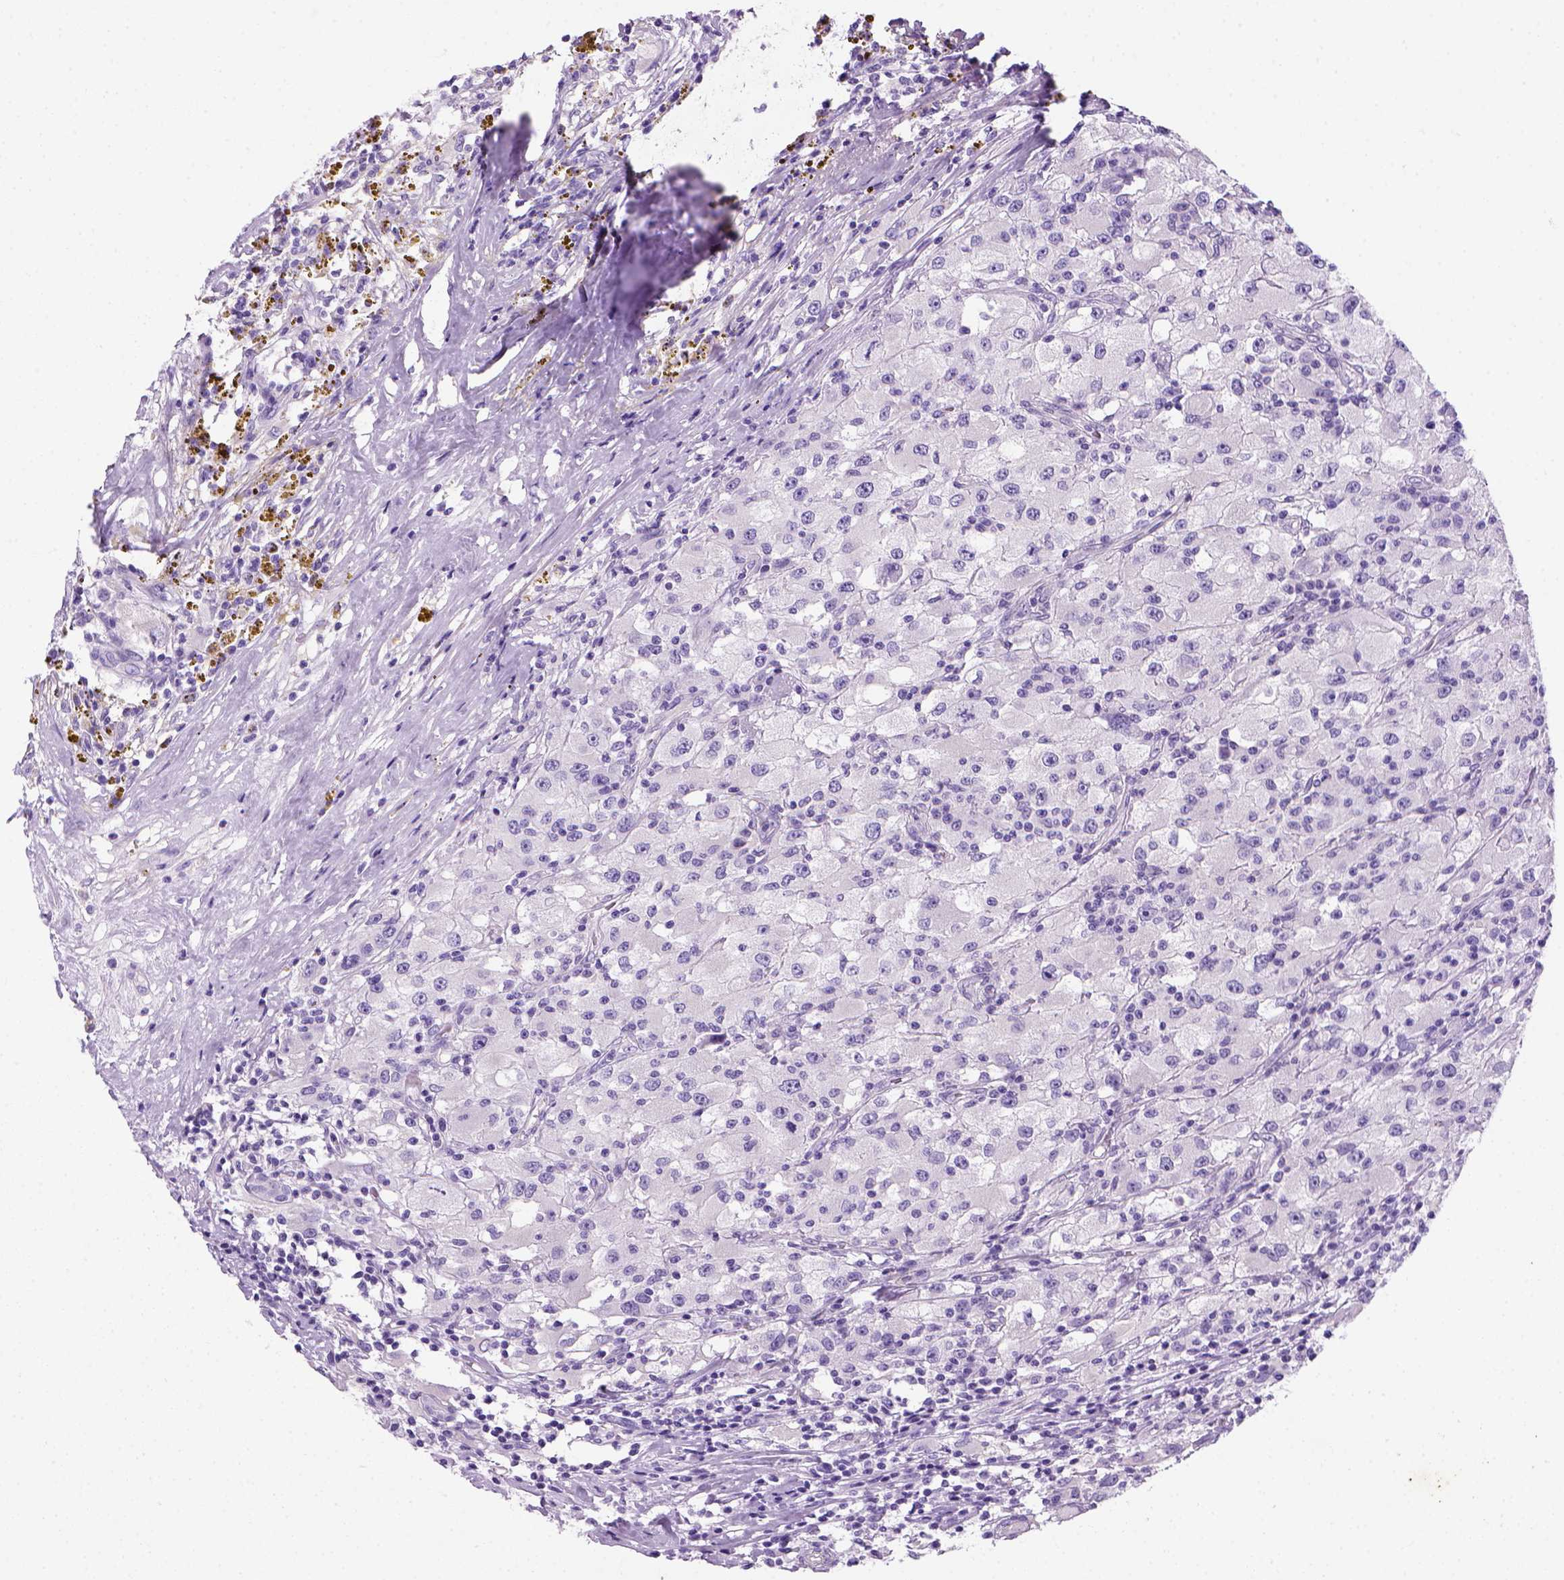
{"staining": {"intensity": "negative", "quantity": "none", "location": "none"}, "tissue": "renal cancer", "cell_type": "Tumor cells", "image_type": "cancer", "snomed": [{"axis": "morphology", "description": "Adenocarcinoma, NOS"}, {"axis": "topography", "description": "Kidney"}], "caption": "Protein analysis of renal cancer (adenocarcinoma) demonstrates no significant positivity in tumor cells.", "gene": "ARHGEF33", "patient": {"sex": "female", "age": 67}}